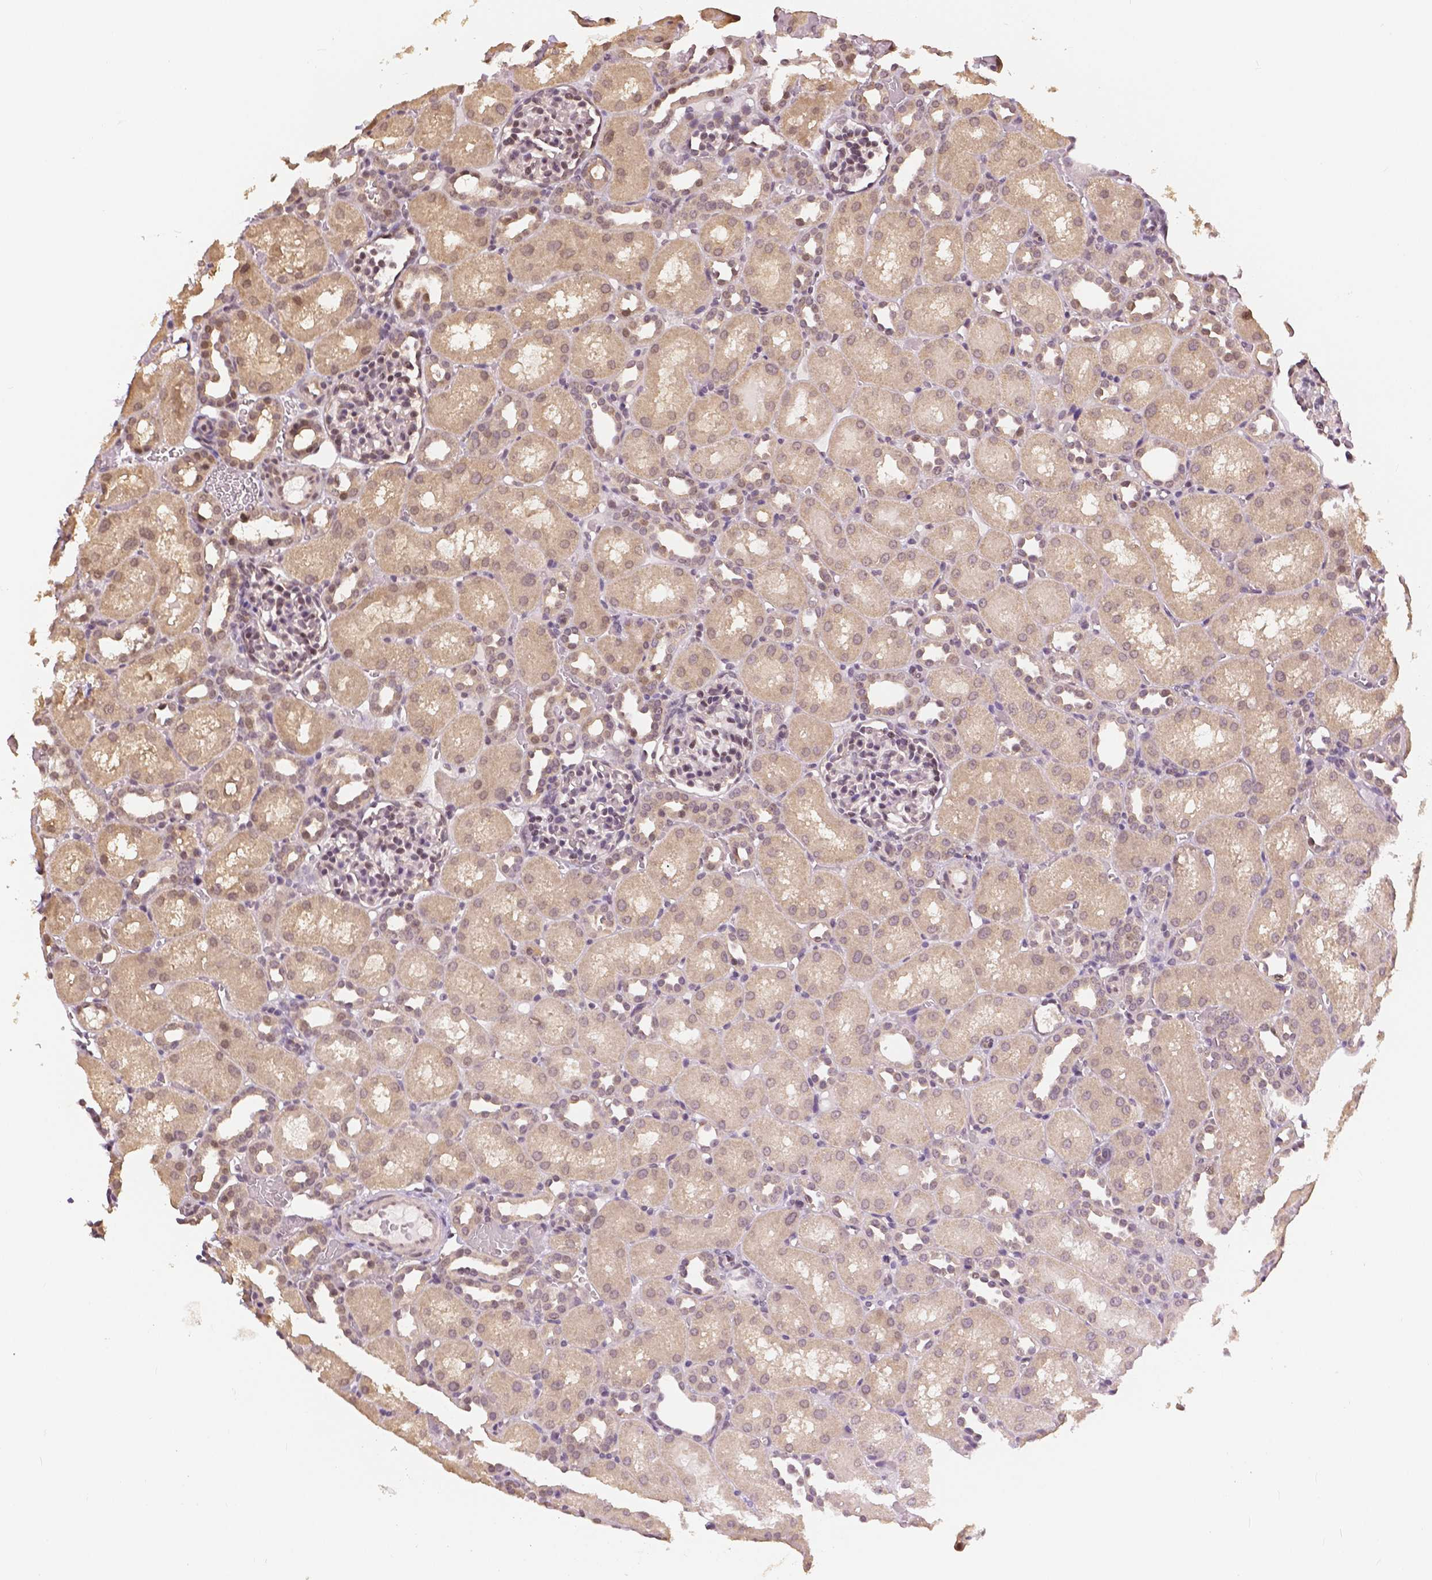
{"staining": {"intensity": "moderate", "quantity": "<25%", "location": "nuclear"}, "tissue": "kidney", "cell_type": "Cells in glomeruli", "image_type": "normal", "snomed": [{"axis": "morphology", "description": "Normal tissue, NOS"}, {"axis": "topography", "description": "Kidney"}], "caption": "The image shows immunohistochemical staining of unremarkable kidney. There is moderate nuclear positivity is appreciated in about <25% of cells in glomeruli.", "gene": "MAP1LC3B", "patient": {"sex": "male", "age": 1}}